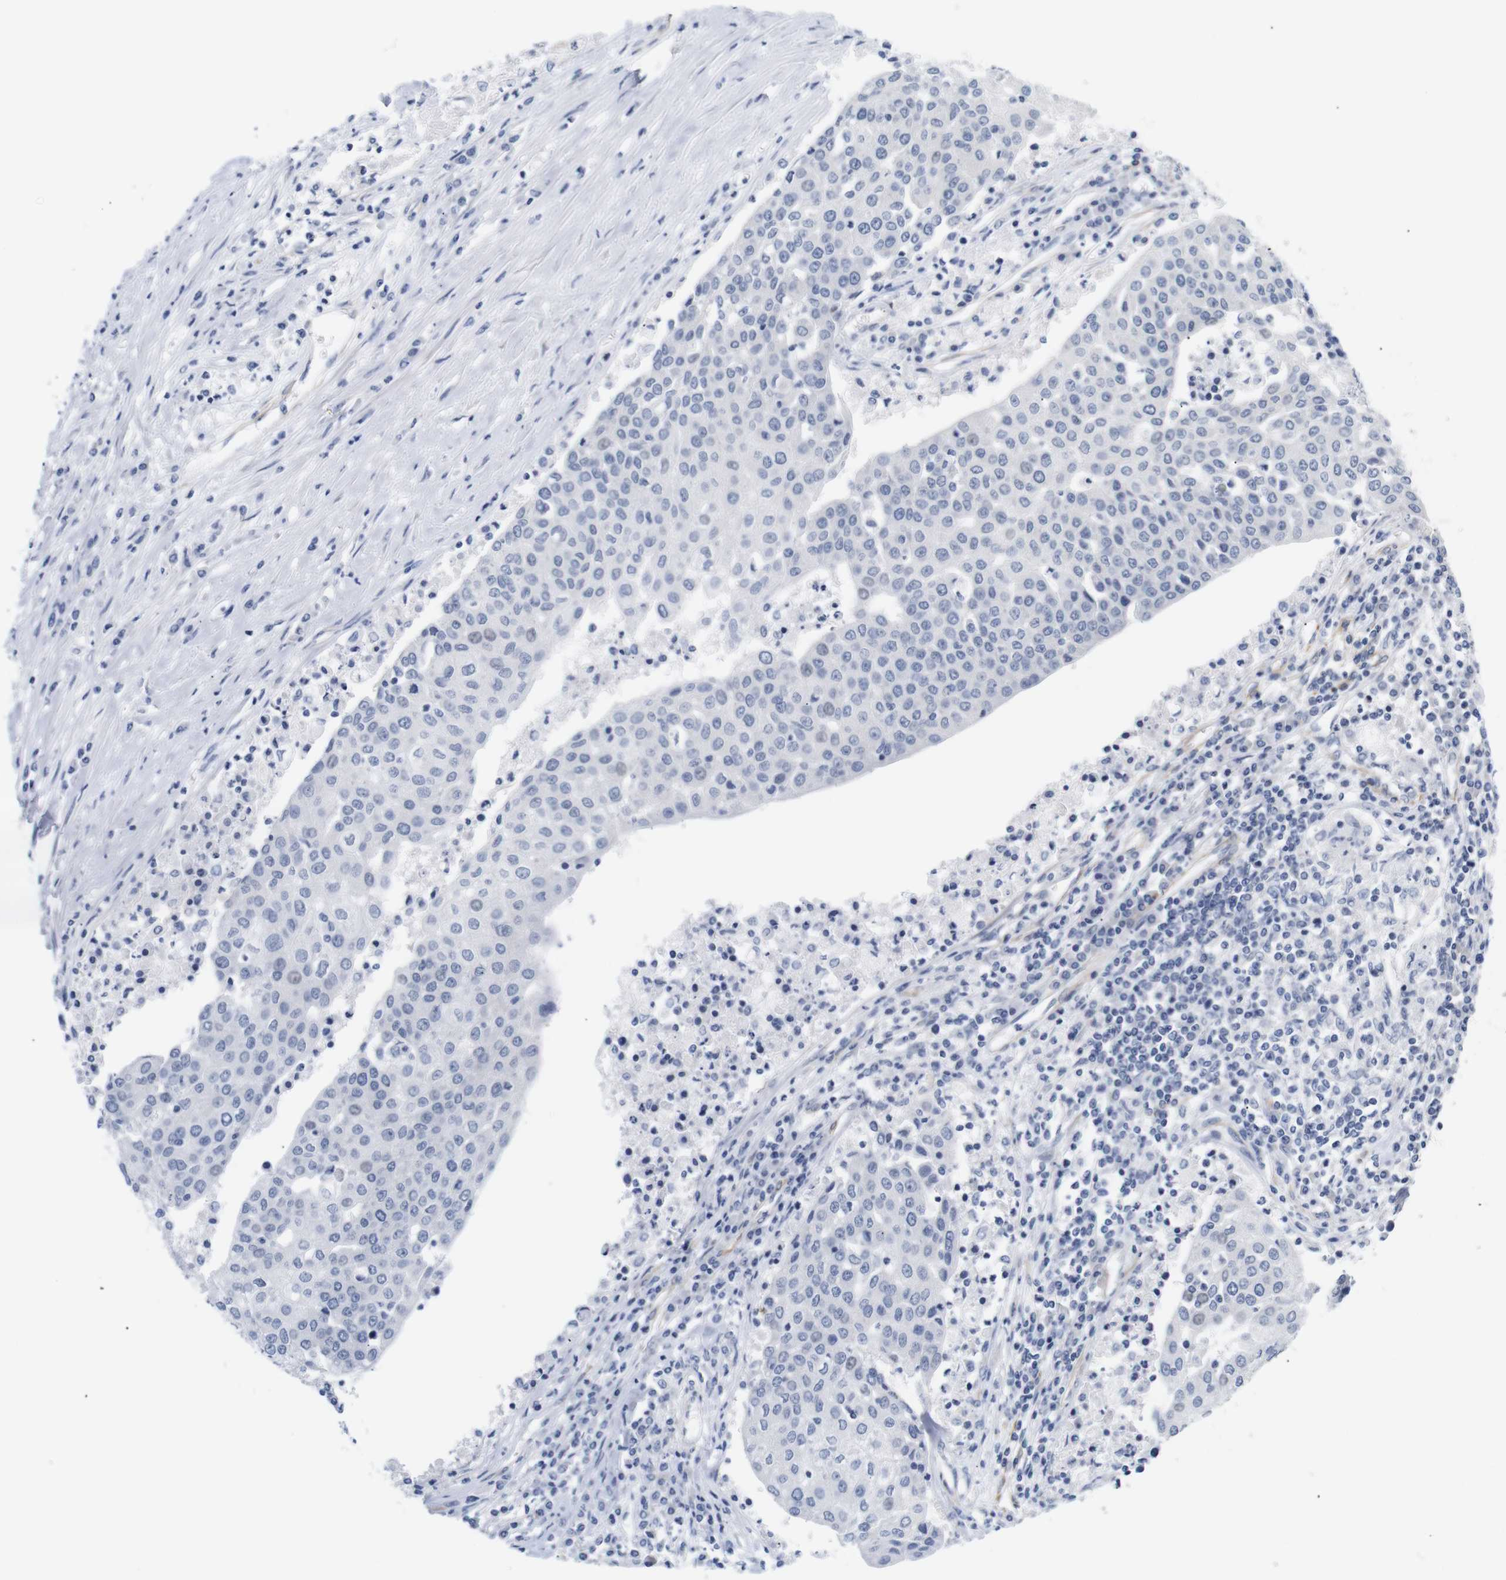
{"staining": {"intensity": "negative", "quantity": "none", "location": "none"}, "tissue": "urothelial cancer", "cell_type": "Tumor cells", "image_type": "cancer", "snomed": [{"axis": "morphology", "description": "Urothelial carcinoma, High grade"}, {"axis": "topography", "description": "Urinary bladder"}], "caption": "High magnification brightfield microscopy of urothelial cancer stained with DAB (3,3'-diaminobenzidine) (brown) and counterstained with hematoxylin (blue): tumor cells show no significant staining.", "gene": "STMN3", "patient": {"sex": "female", "age": 85}}